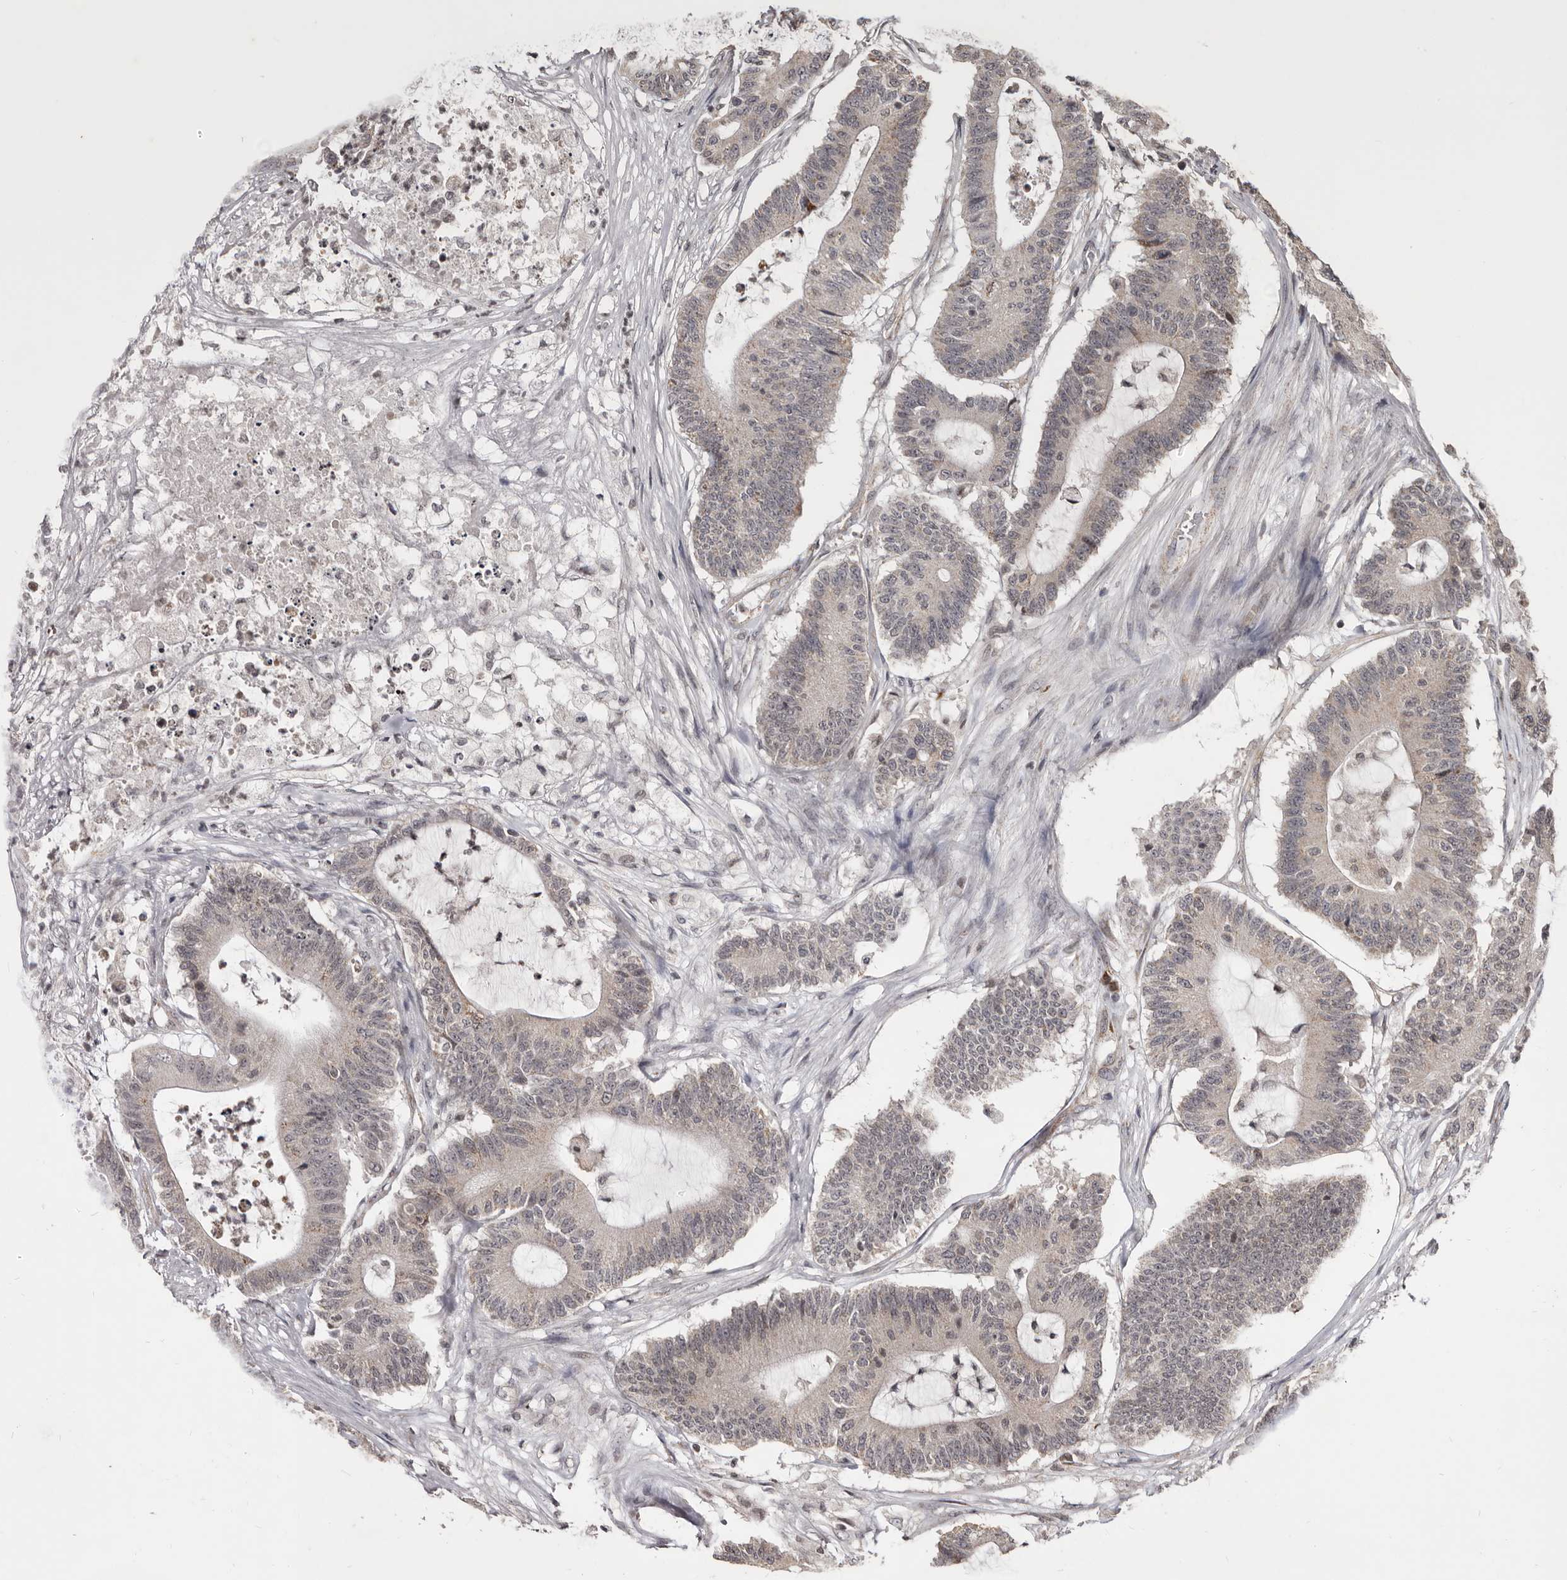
{"staining": {"intensity": "negative", "quantity": "none", "location": "none"}, "tissue": "colorectal cancer", "cell_type": "Tumor cells", "image_type": "cancer", "snomed": [{"axis": "morphology", "description": "Adenocarcinoma, NOS"}, {"axis": "topography", "description": "Colon"}], "caption": "High power microscopy image of an immunohistochemistry histopathology image of colorectal cancer (adenocarcinoma), revealing no significant positivity in tumor cells. (DAB (3,3'-diaminobenzidine) IHC with hematoxylin counter stain).", "gene": "THUMPD1", "patient": {"sex": "female", "age": 84}}